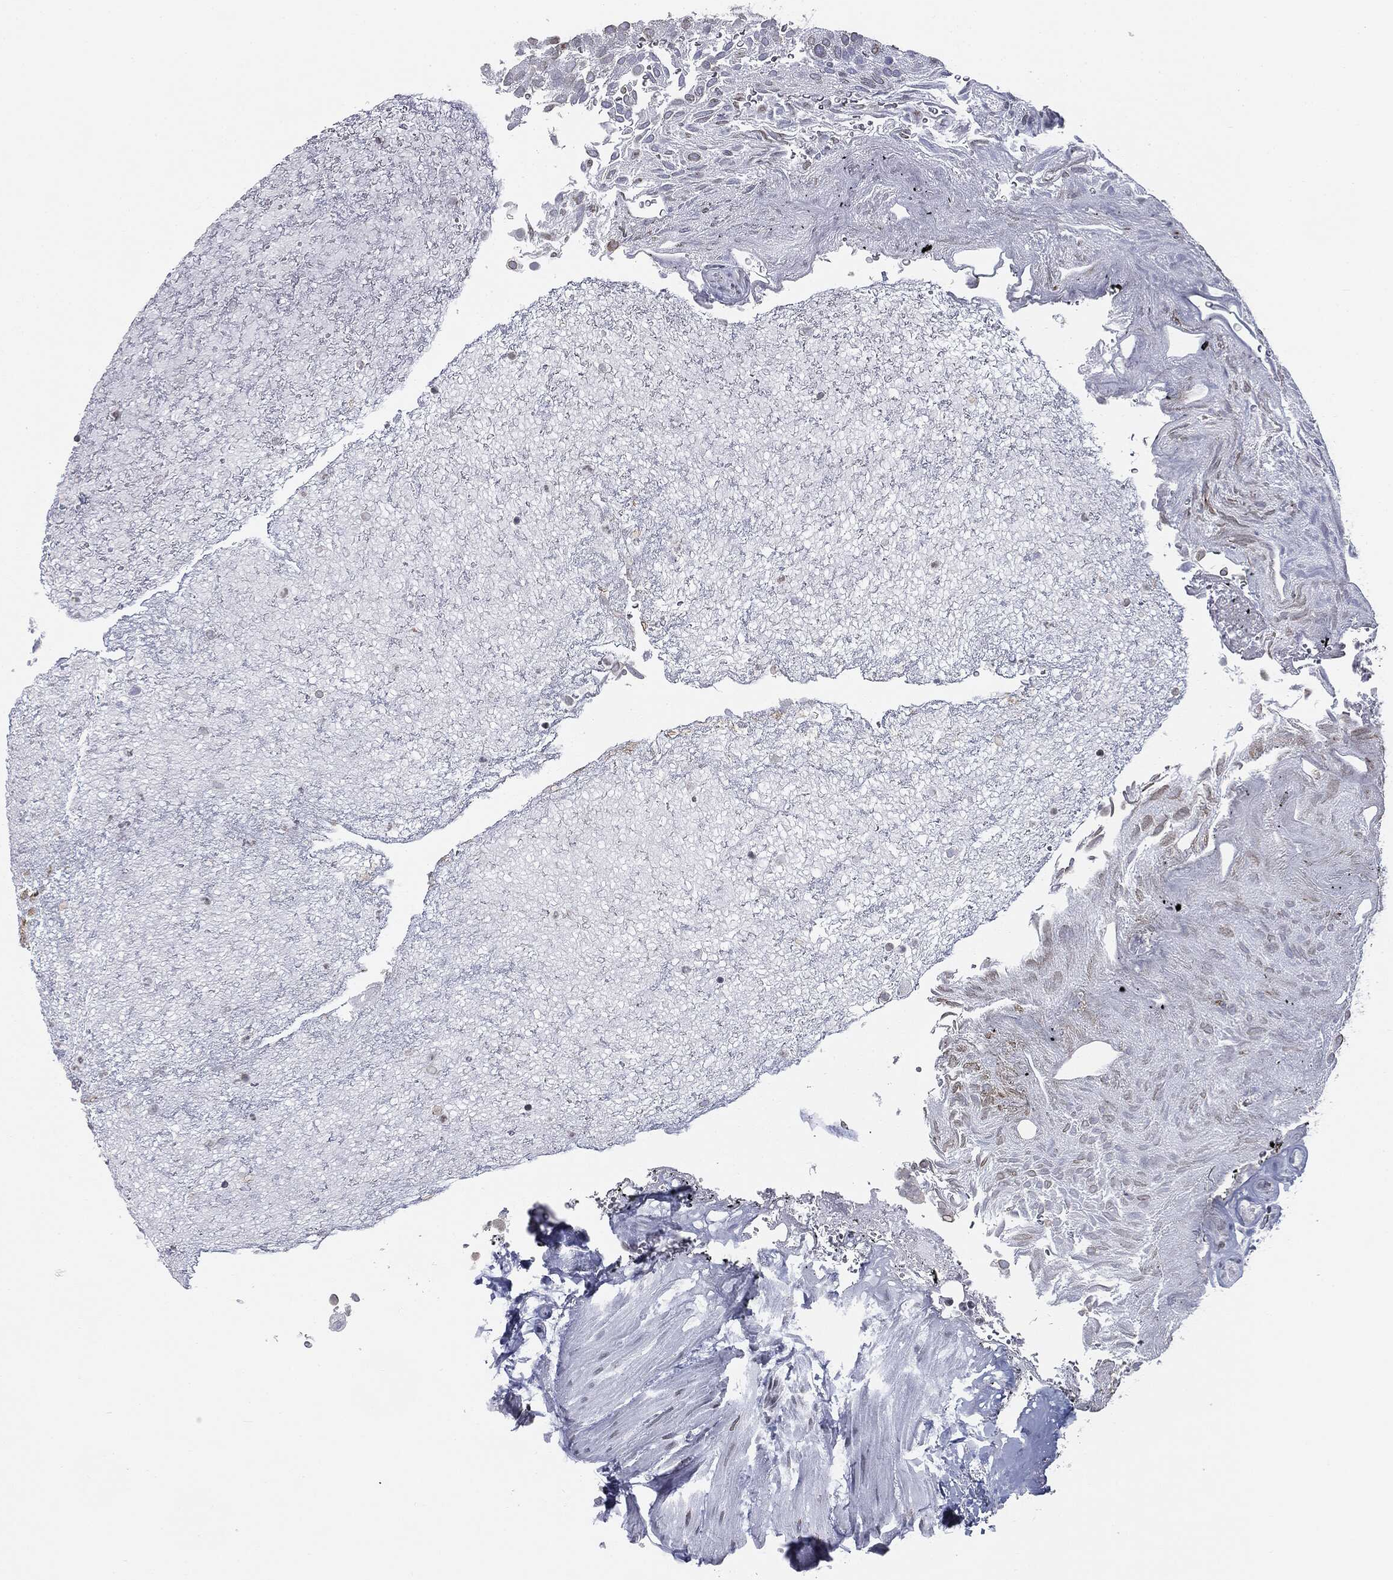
{"staining": {"intensity": "weak", "quantity": "<25%", "location": "nuclear"}, "tissue": "urothelial cancer", "cell_type": "Tumor cells", "image_type": "cancer", "snomed": [{"axis": "morphology", "description": "Urothelial carcinoma, Low grade"}, {"axis": "topography", "description": "Urinary bladder"}], "caption": "An immunohistochemistry (IHC) histopathology image of urothelial carcinoma (low-grade) is shown. There is no staining in tumor cells of urothelial carcinoma (low-grade). (DAB (3,3'-diaminobenzidine) IHC visualized using brightfield microscopy, high magnification).", "gene": "ALDOB", "patient": {"sex": "male", "age": 78}}